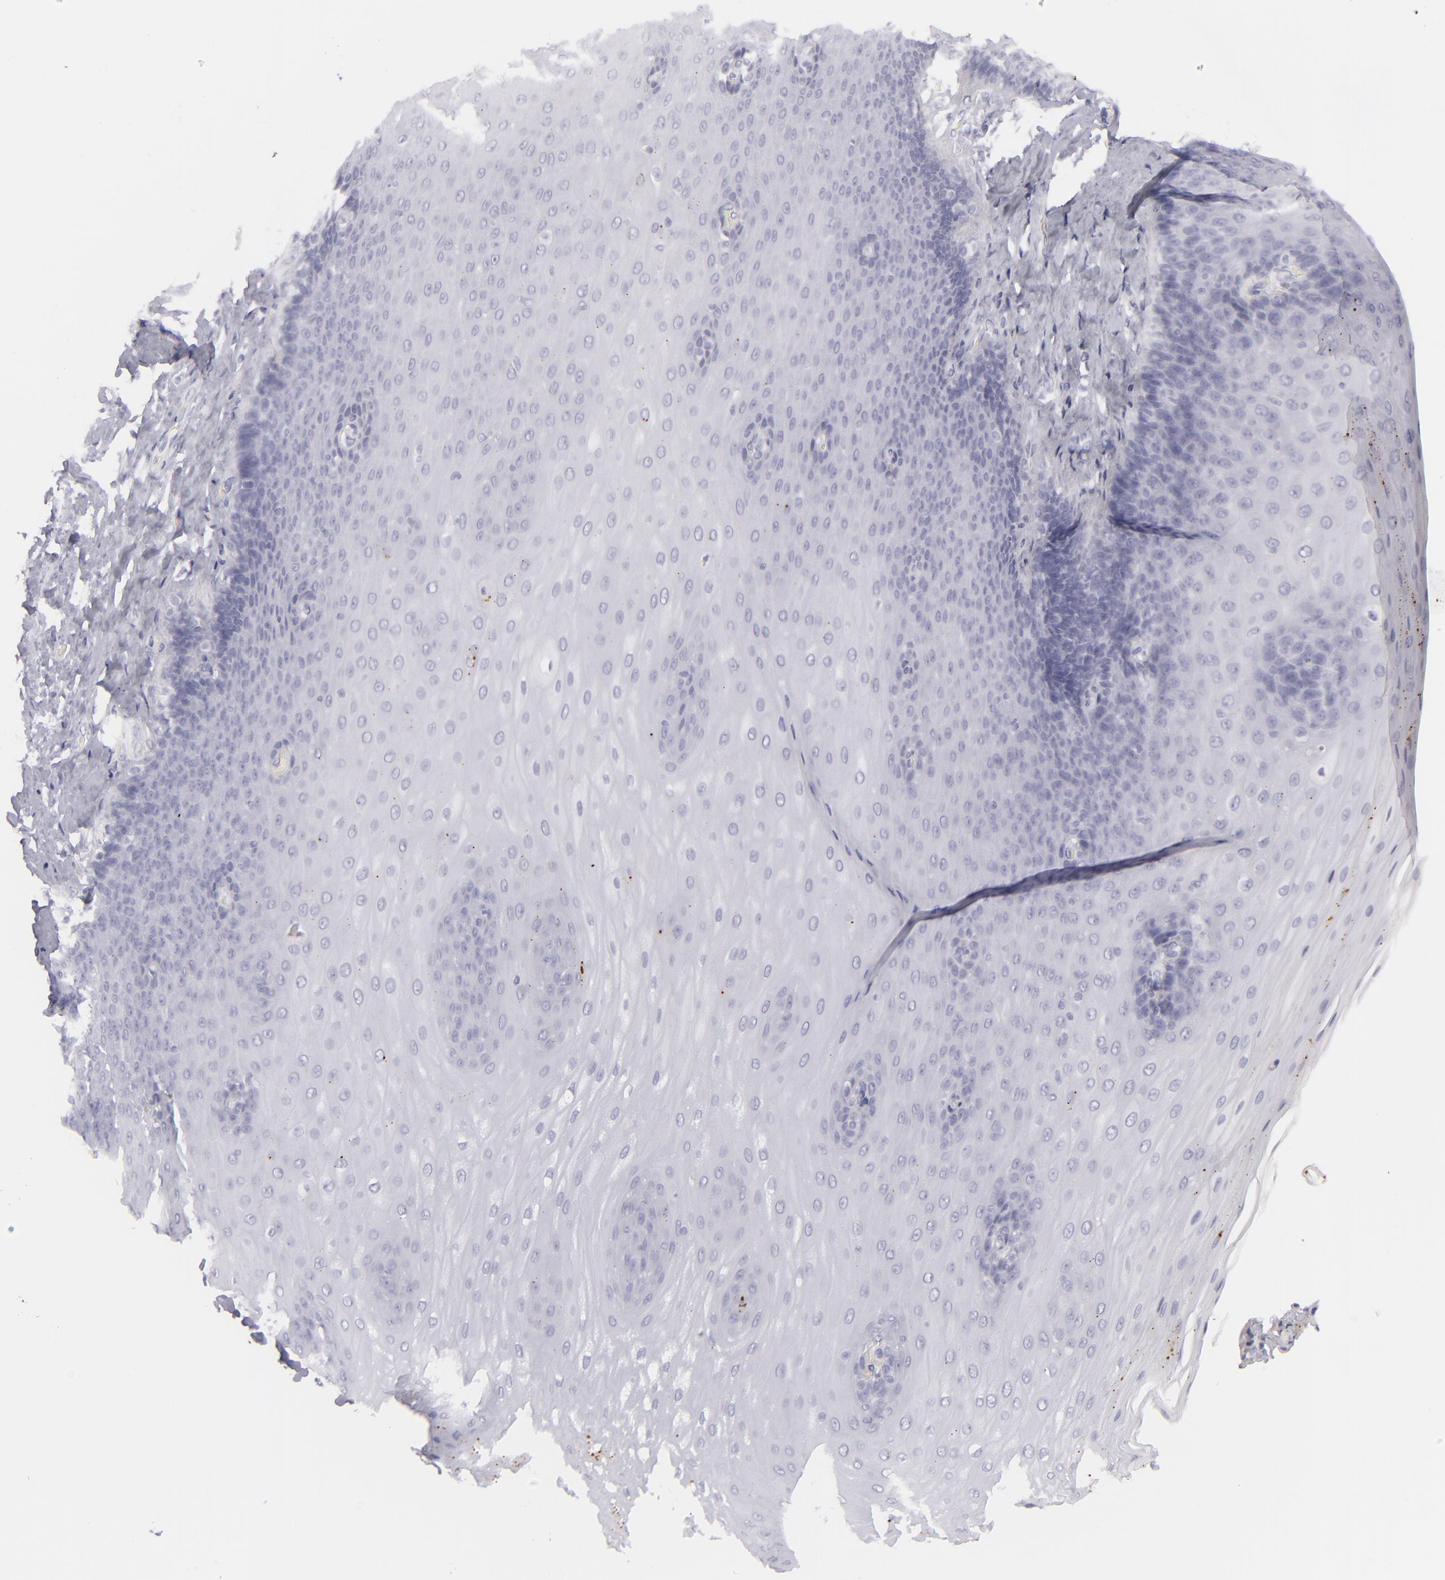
{"staining": {"intensity": "negative", "quantity": "none", "location": "none"}, "tissue": "esophagus", "cell_type": "Squamous epithelial cells", "image_type": "normal", "snomed": [{"axis": "morphology", "description": "Normal tissue, NOS"}, {"axis": "topography", "description": "Esophagus"}], "caption": "Immunohistochemical staining of unremarkable human esophagus demonstrates no significant positivity in squamous epithelial cells.", "gene": "FLG", "patient": {"sex": "male", "age": 62}}